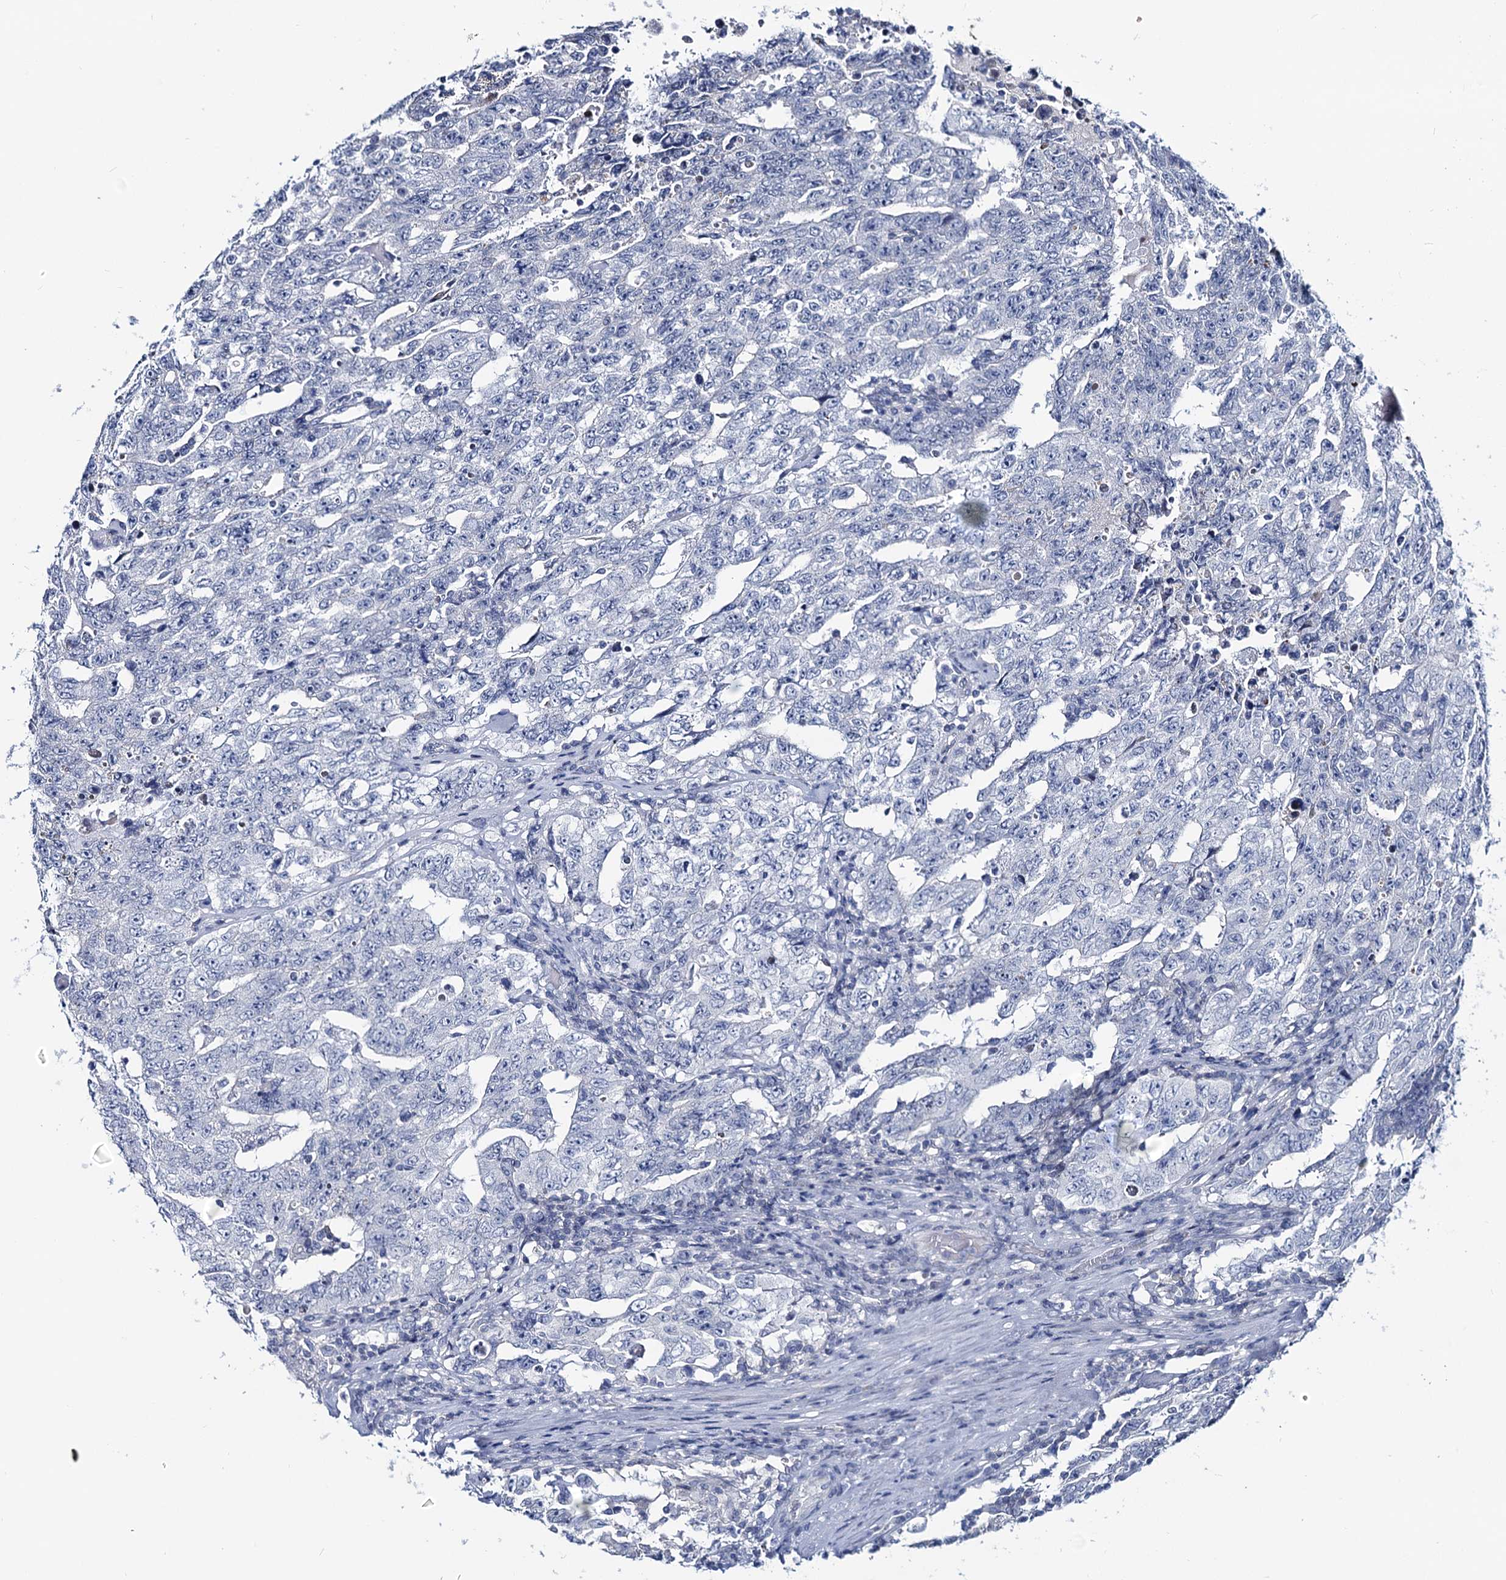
{"staining": {"intensity": "negative", "quantity": "none", "location": "none"}, "tissue": "testis cancer", "cell_type": "Tumor cells", "image_type": "cancer", "snomed": [{"axis": "morphology", "description": "Carcinoma, Embryonal, NOS"}, {"axis": "topography", "description": "Testis"}], "caption": "Immunohistochemical staining of human testis cancer (embryonal carcinoma) exhibits no significant expression in tumor cells.", "gene": "TOX3", "patient": {"sex": "male", "age": 26}}